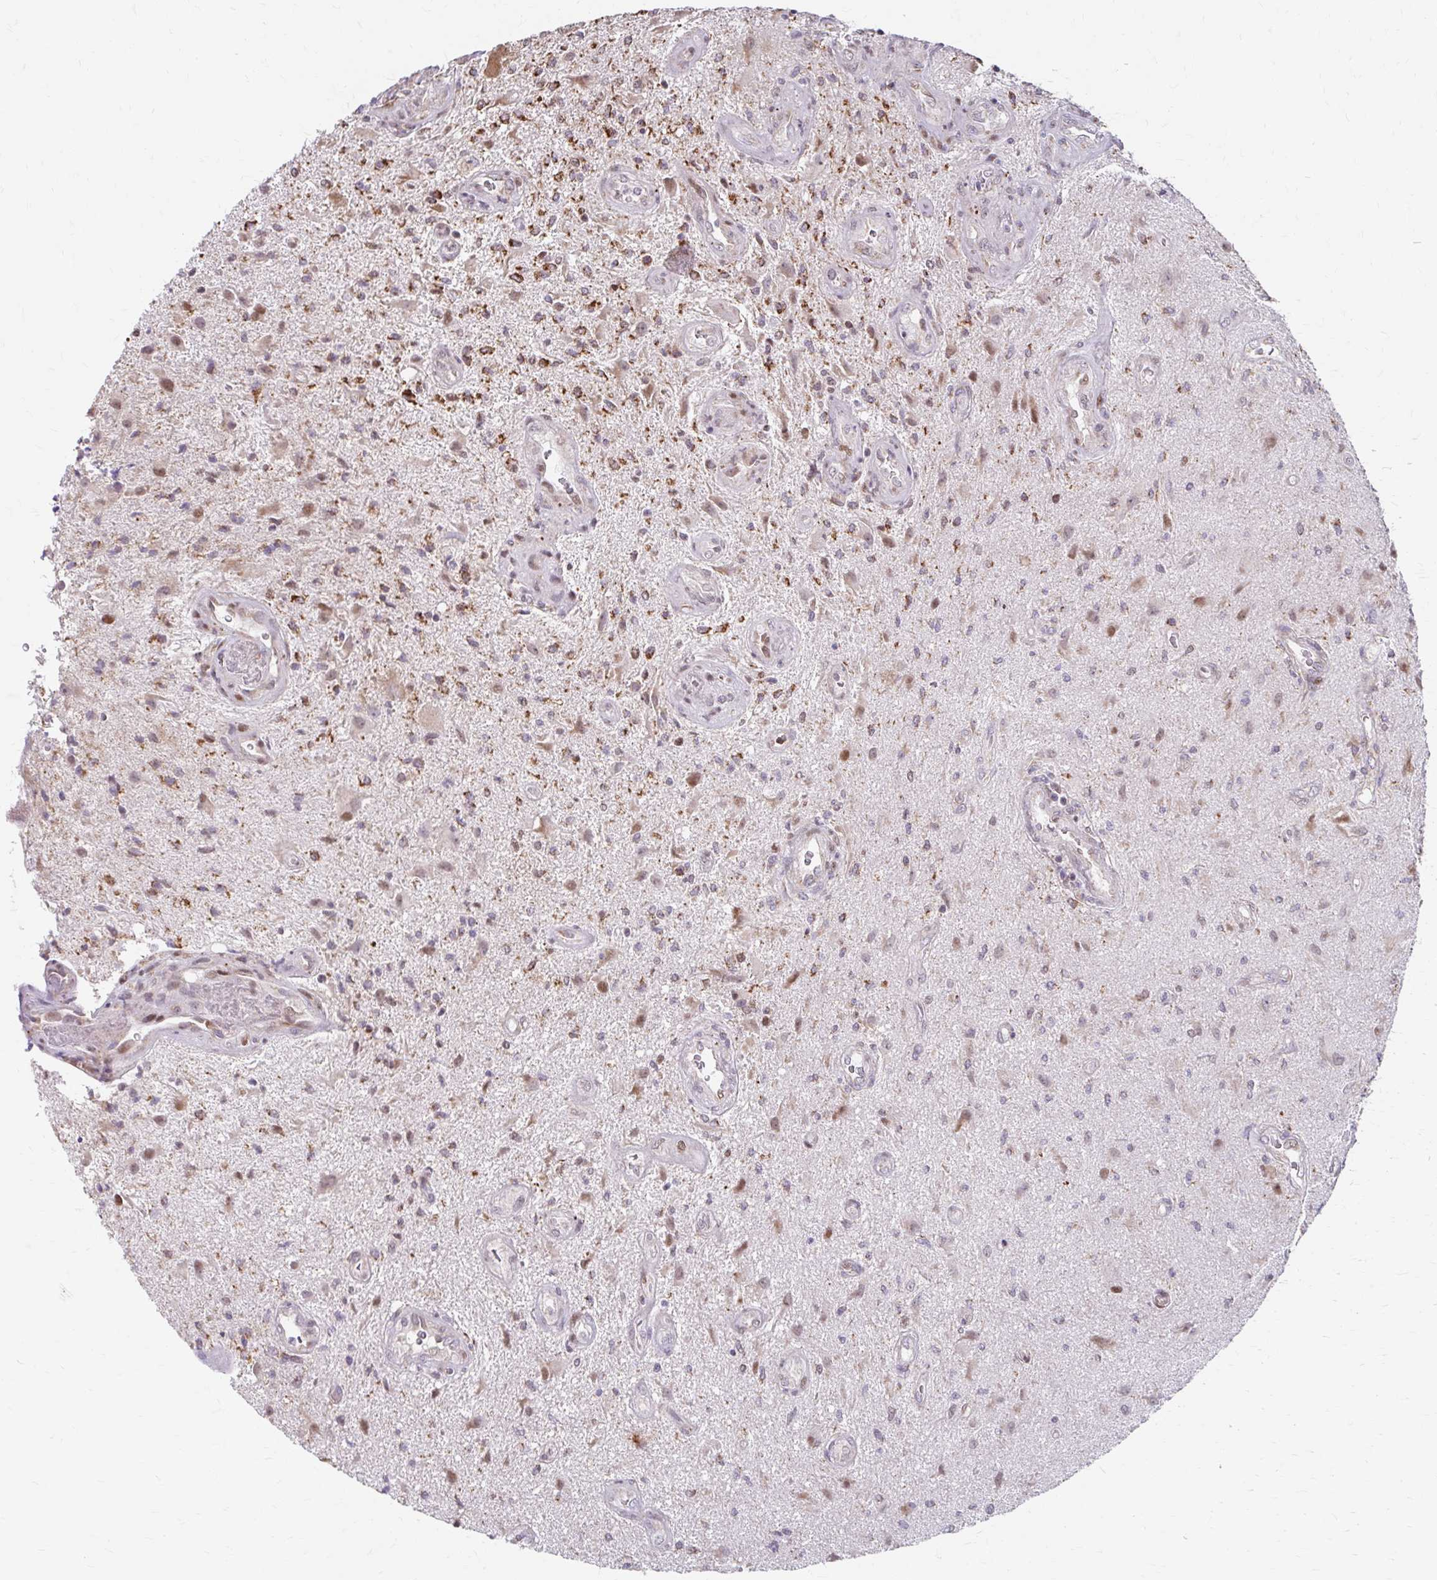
{"staining": {"intensity": "moderate", "quantity": "<25%", "location": "nuclear"}, "tissue": "glioma", "cell_type": "Tumor cells", "image_type": "cancer", "snomed": [{"axis": "morphology", "description": "Glioma, malignant, High grade"}, {"axis": "topography", "description": "Brain"}], "caption": "This is an image of IHC staining of glioma, which shows moderate positivity in the nuclear of tumor cells.", "gene": "BEAN1", "patient": {"sex": "male", "age": 67}}